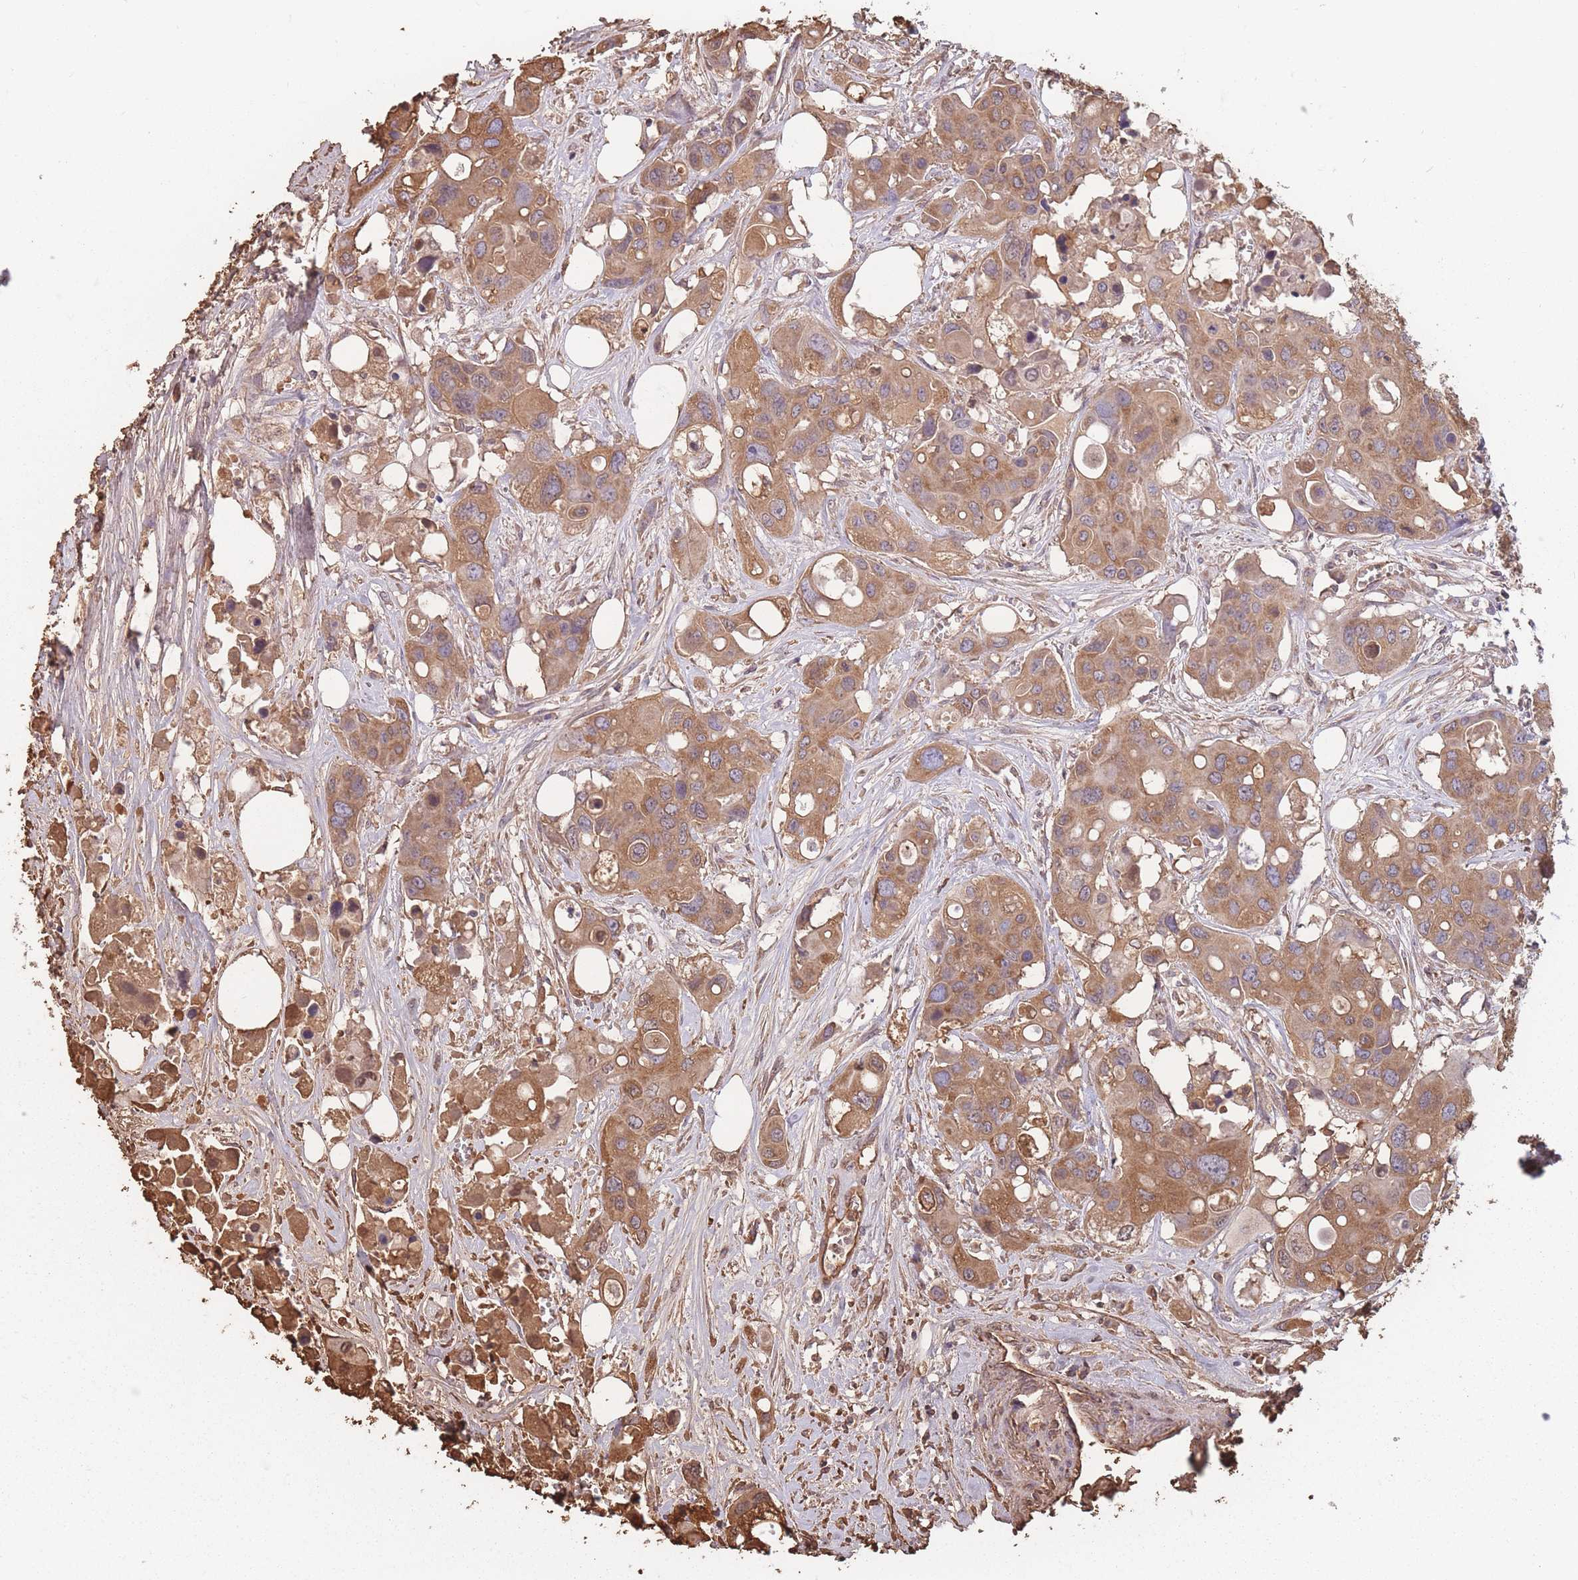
{"staining": {"intensity": "moderate", "quantity": ">75%", "location": "cytoplasmic/membranous"}, "tissue": "colorectal cancer", "cell_type": "Tumor cells", "image_type": "cancer", "snomed": [{"axis": "morphology", "description": "Adenocarcinoma, NOS"}, {"axis": "topography", "description": "Colon"}], "caption": "Protein positivity by IHC demonstrates moderate cytoplasmic/membranous staining in about >75% of tumor cells in colorectal cancer (adenocarcinoma).", "gene": "KAT2A", "patient": {"sex": "male", "age": 77}}